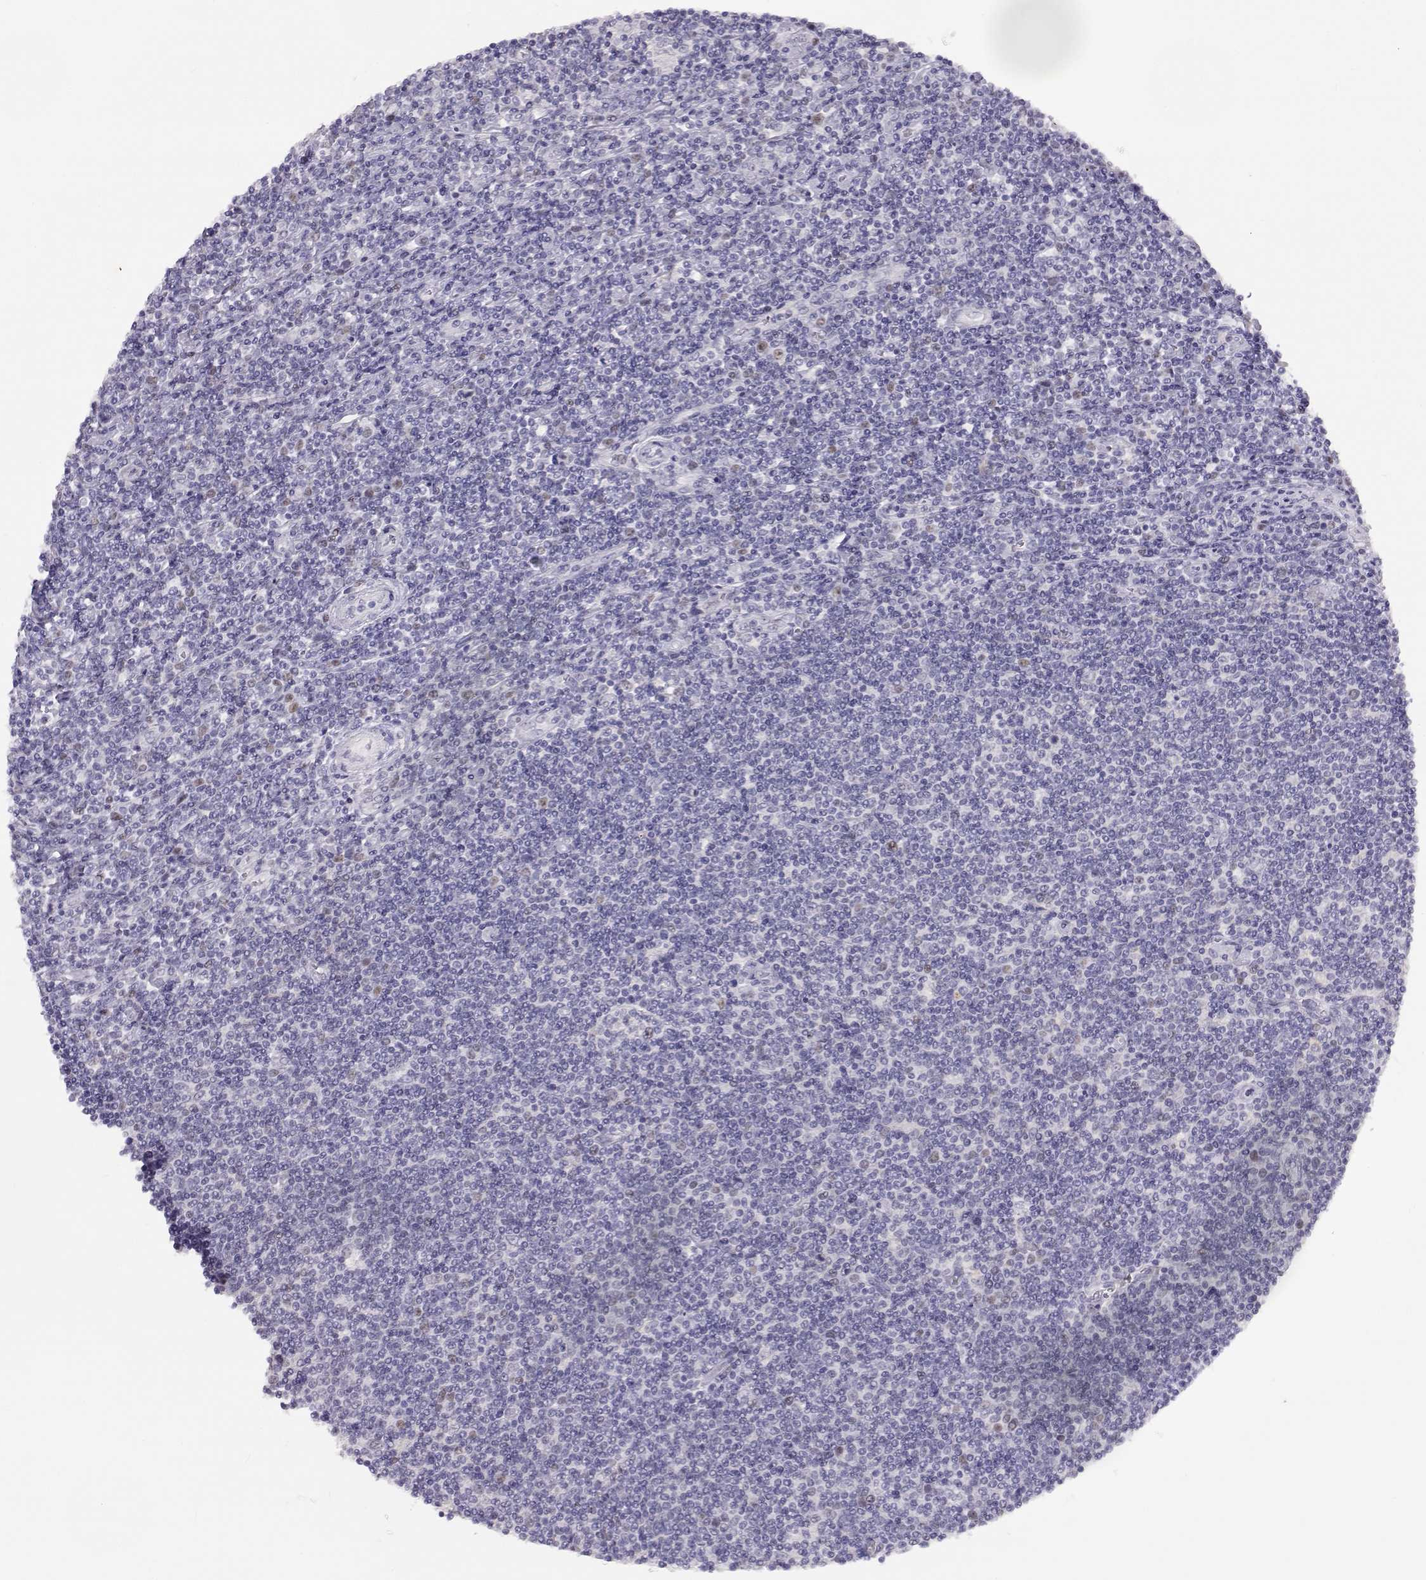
{"staining": {"intensity": "weak", "quantity": "<25%", "location": "nuclear"}, "tissue": "lymphoma", "cell_type": "Tumor cells", "image_type": "cancer", "snomed": [{"axis": "morphology", "description": "Hodgkin's disease, NOS"}, {"axis": "topography", "description": "Lymph node"}], "caption": "Lymphoma stained for a protein using immunohistochemistry exhibits no expression tumor cells.", "gene": "OPN5", "patient": {"sex": "male", "age": 40}}